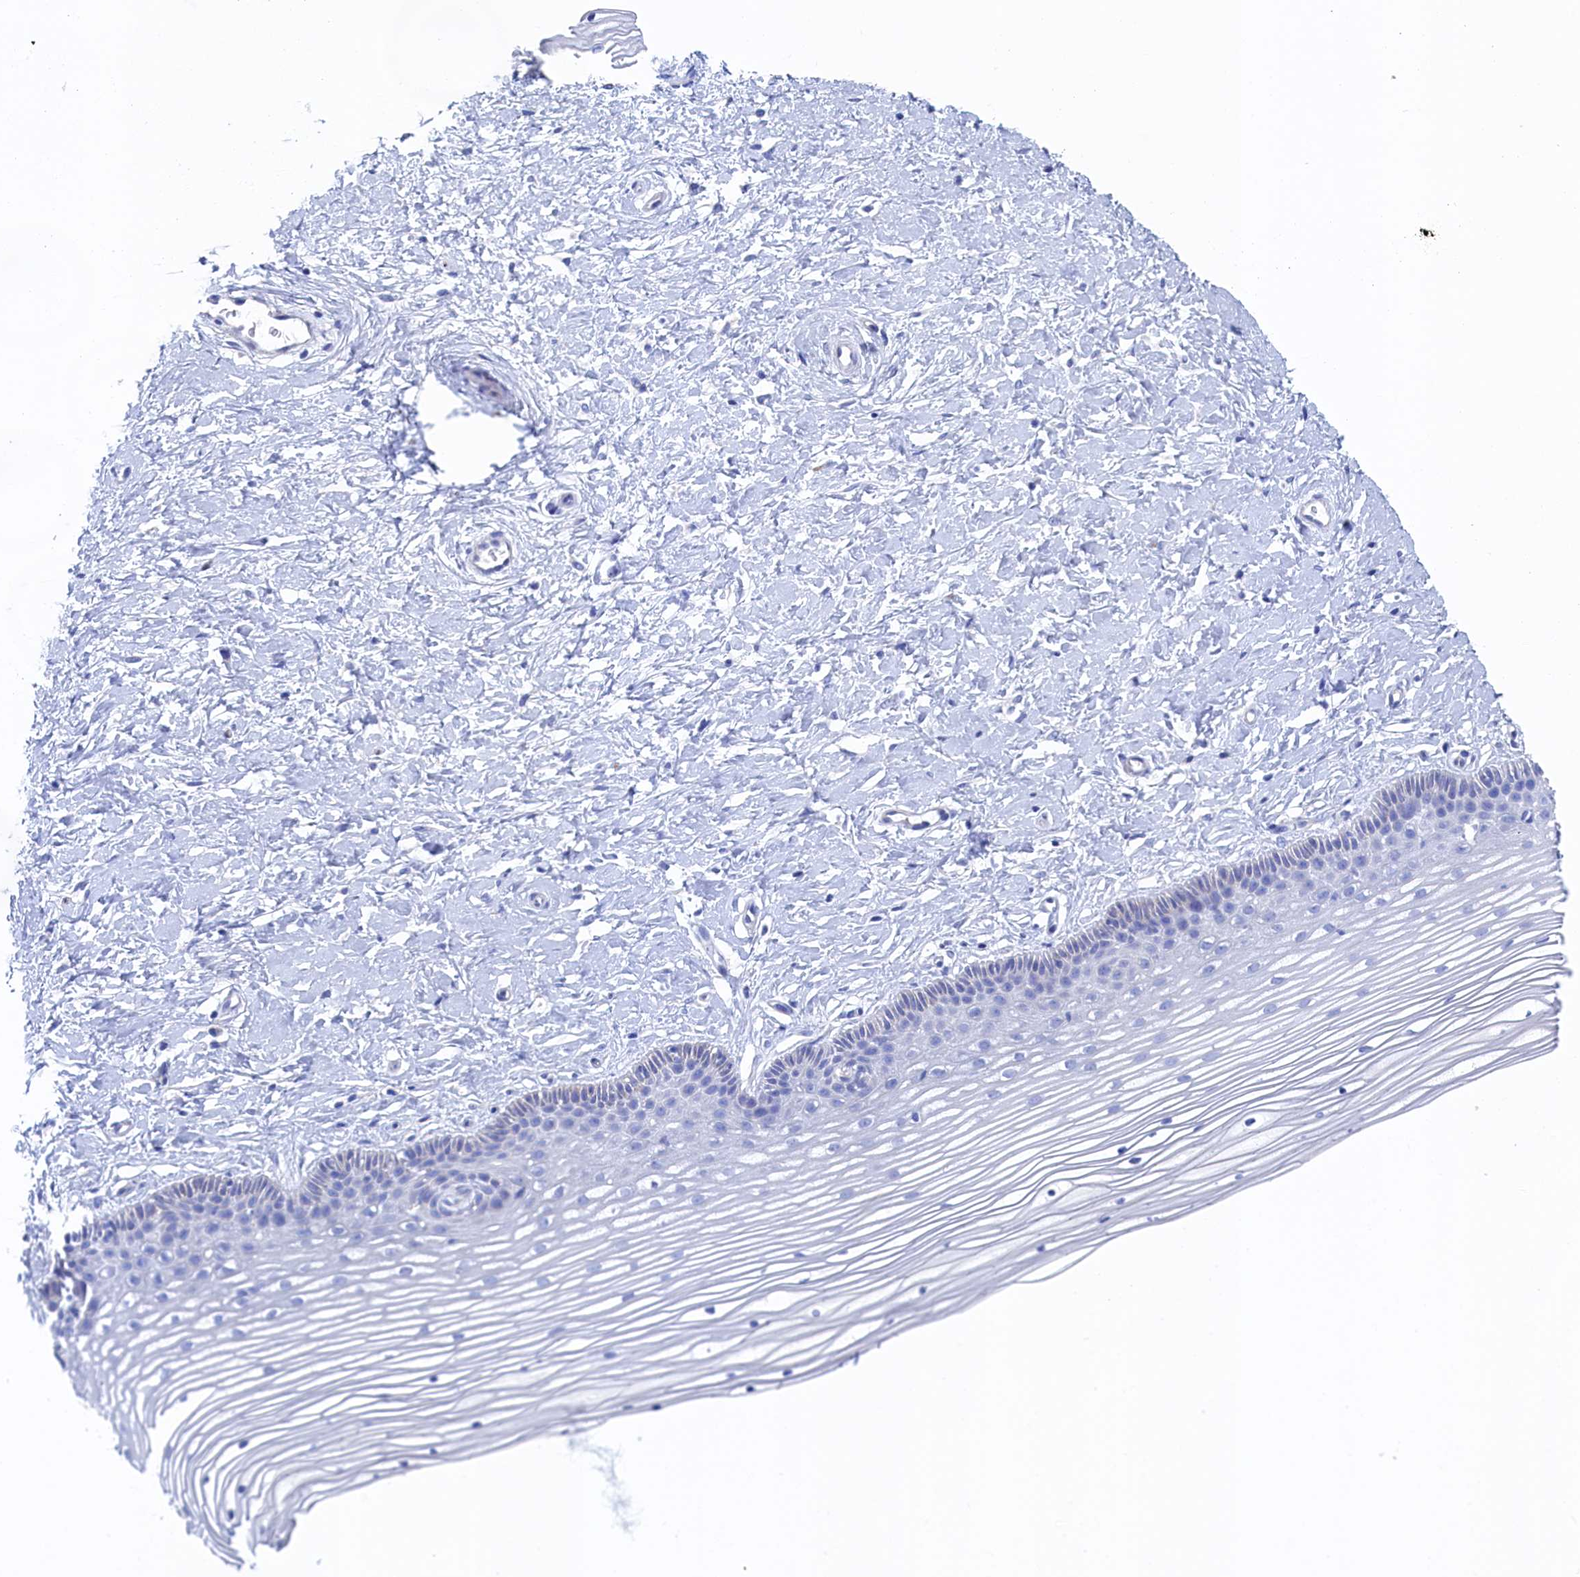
{"staining": {"intensity": "negative", "quantity": "none", "location": "none"}, "tissue": "vagina", "cell_type": "Squamous epithelial cells", "image_type": "normal", "snomed": [{"axis": "morphology", "description": "Normal tissue, NOS"}, {"axis": "topography", "description": "Vagina"}, {"axis": "topography", "description": "Cervix"}], "caption": "A photomicrograph of vagina stained for a protein reveals no brown staining in squamous epithelial cells. The staining was performed using DAB (3,3'-diaminobenzidine) to visualize the protein expression in brown, while the nuclei were stained in blue with hematoxylin (Magnification: 20x).", "gene": "TMOD2", "patient": {"sex": "female", "age": 40}}